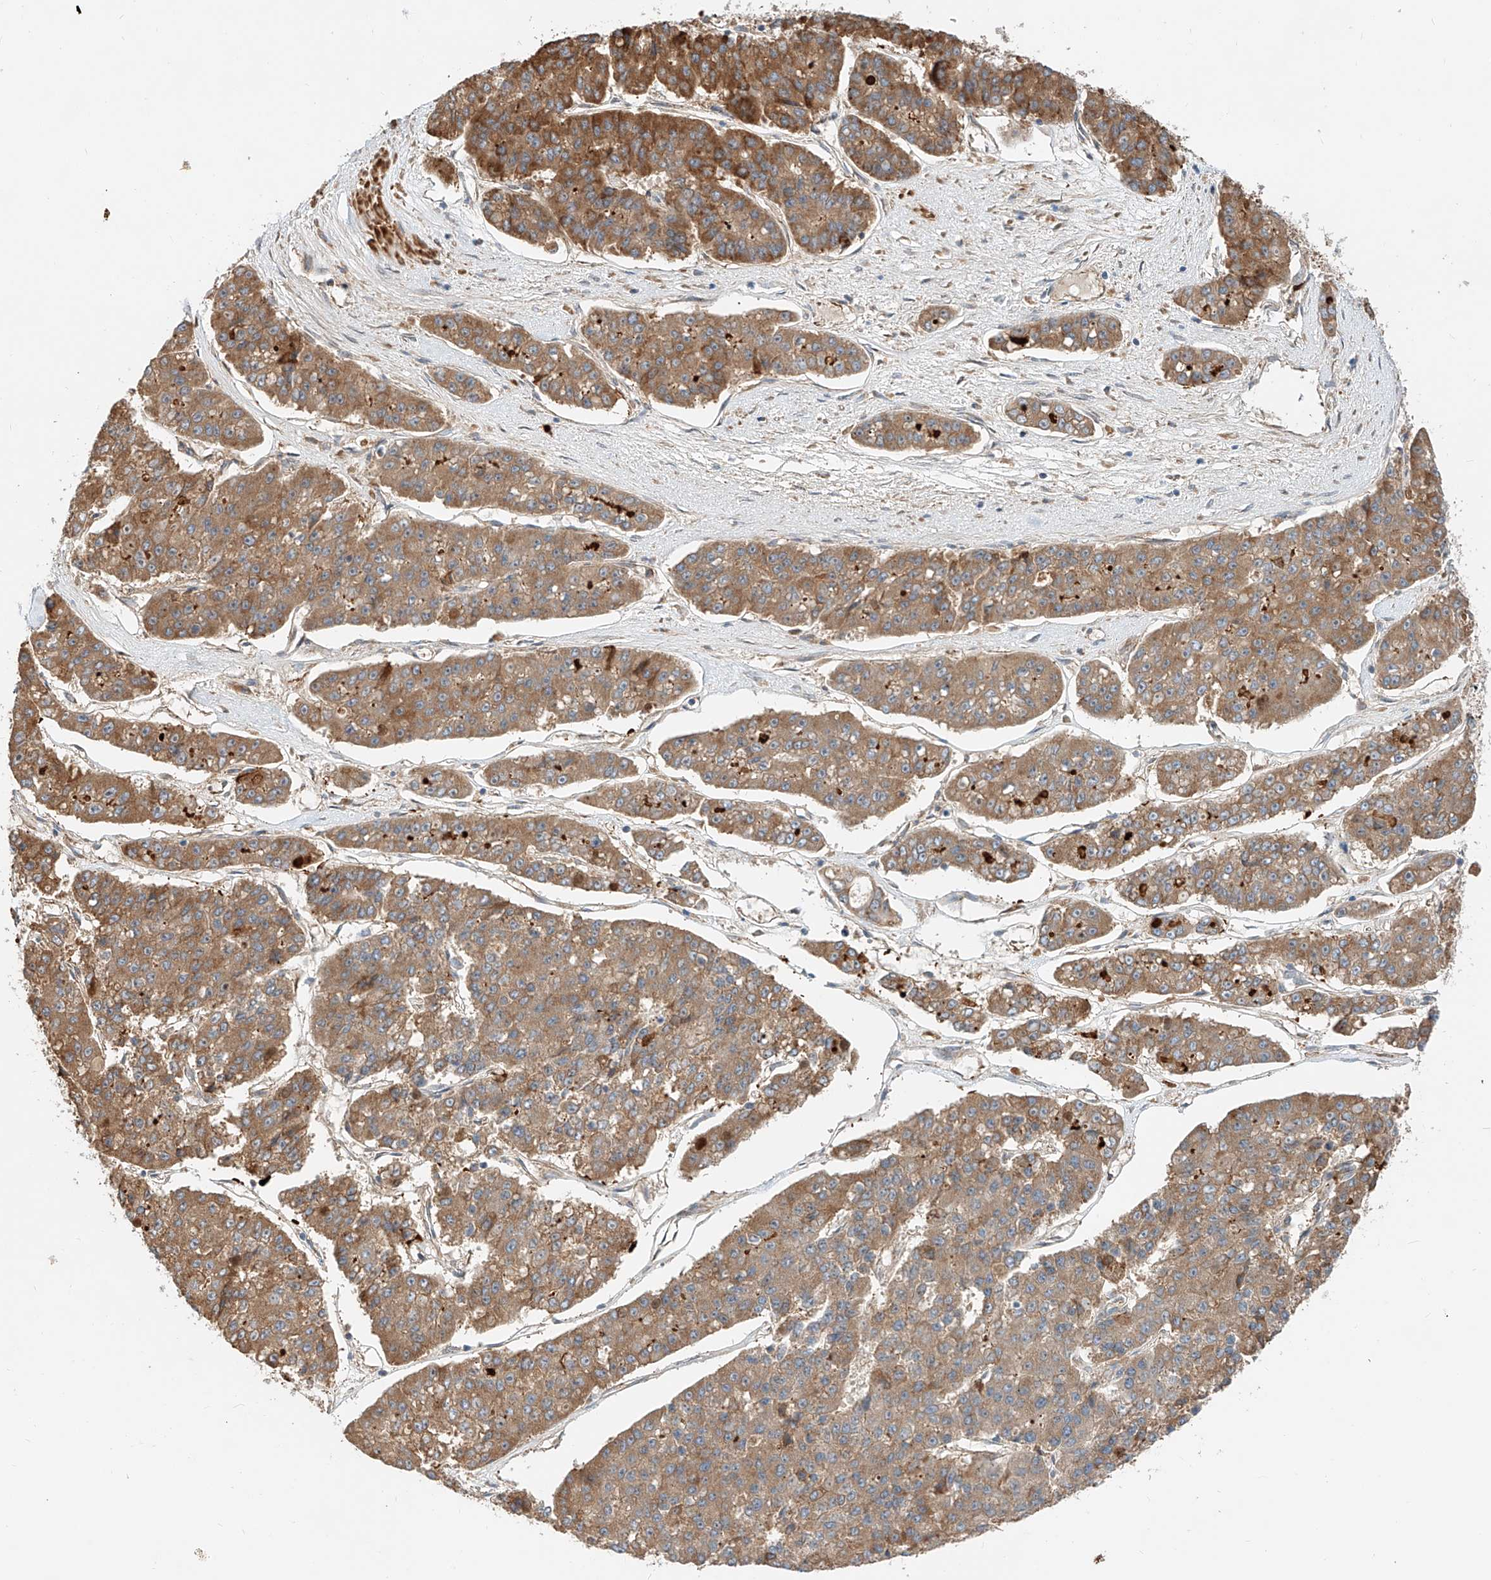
{"staining": {"intensity": "moderate", "quantity": ">75%", "location": "cytoplasmic/membranous"}, "tissue": "pancreatic cancer", "cell_type": "Tumor cells", "image_type": "cancer", "snomed": [{"axis": "morphology", "description": "Adenocarcinoma, NOS"}, {"axis": "topography", "description": "Pancreas"}], "caption": "The histopathology image shows staining of adenocarcinoma (pancreatic), revealing moderate cytoplasmic/membranous protein positivity (brown color) within tumor cells.", "gene": "CPAMD8", "patient": {"sex": "male", "age": 50}}